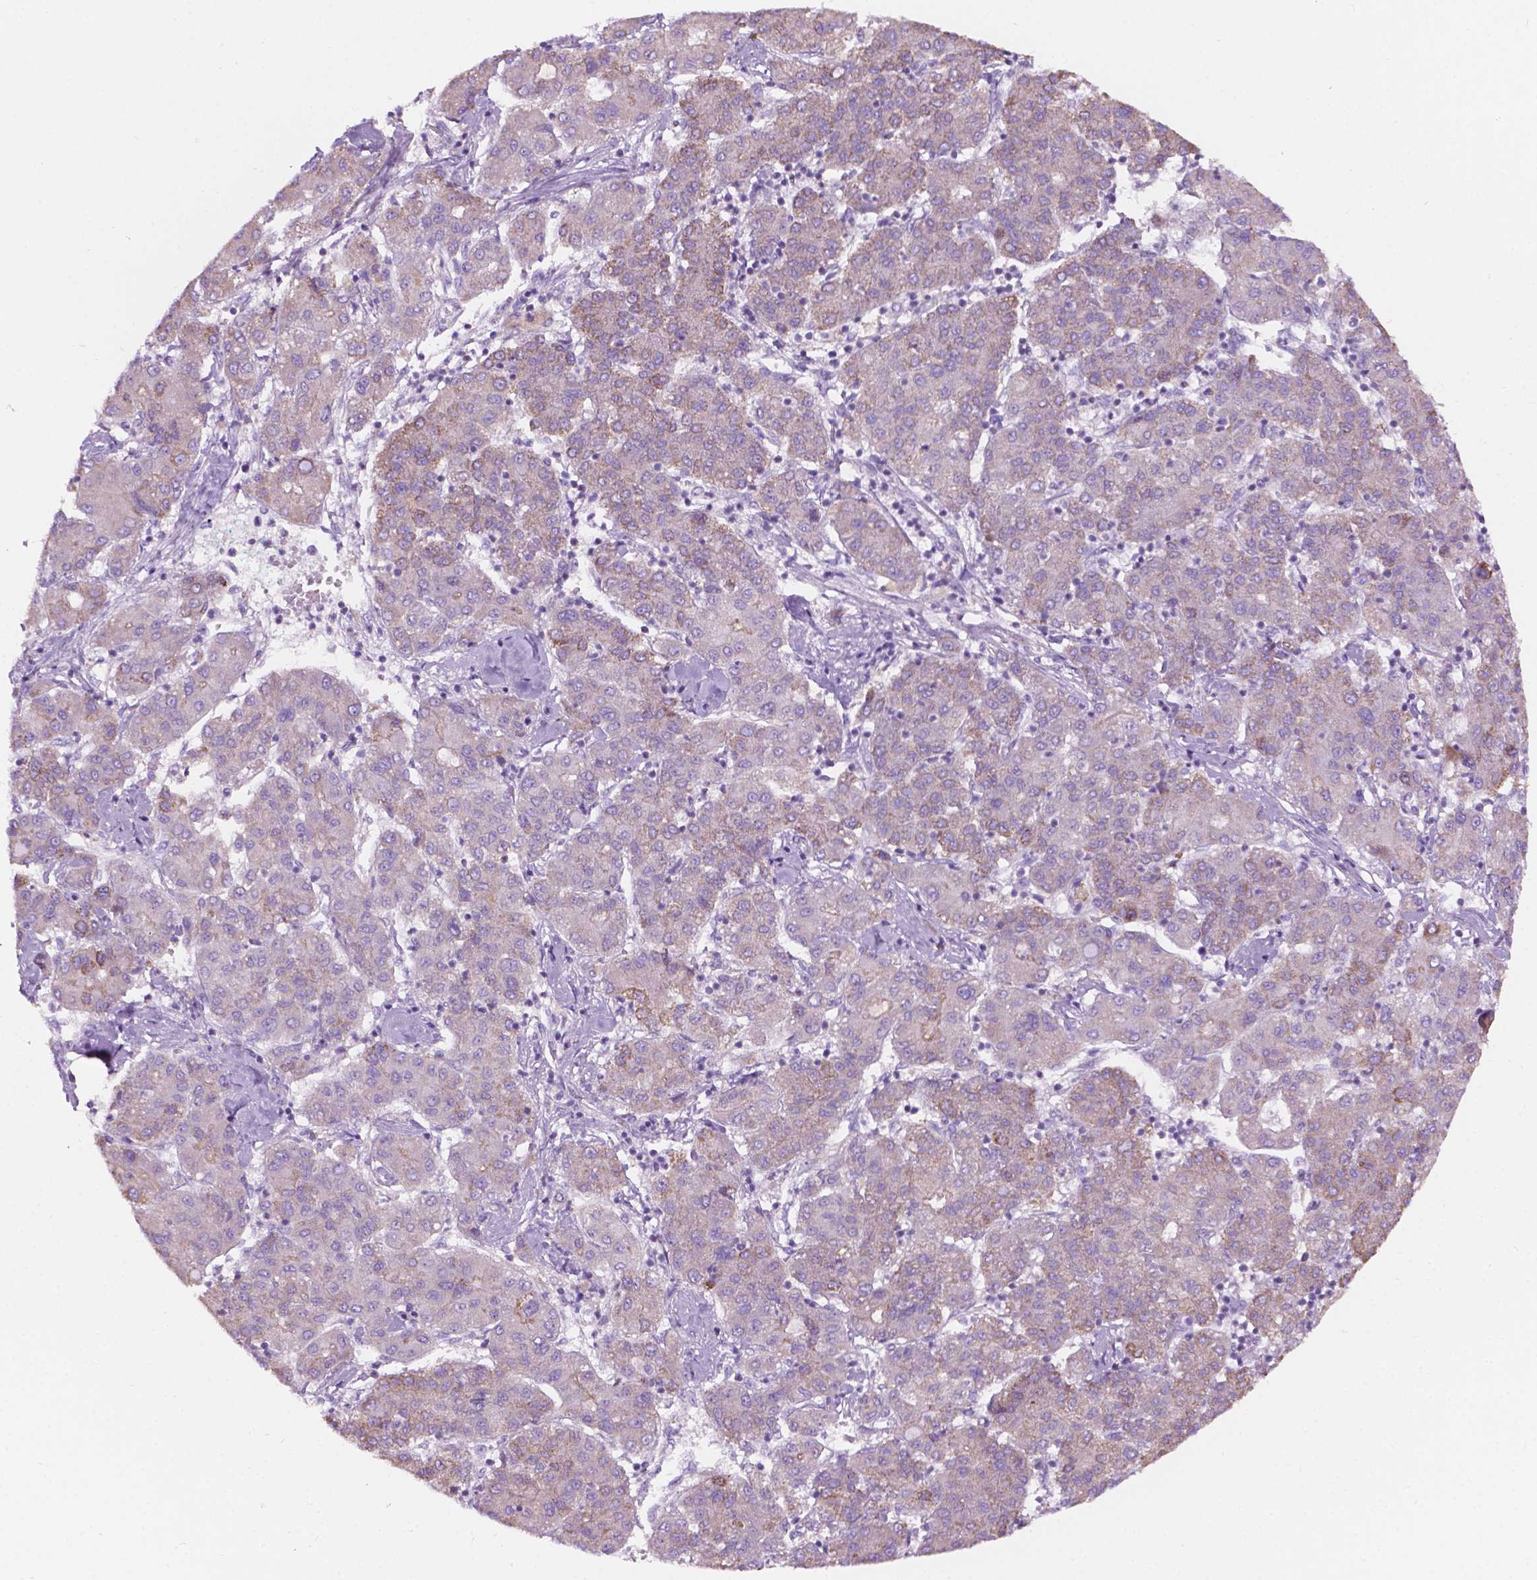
{"staining": {"intensity": "weak", "quantity": "<25%", "location": "cytoplasmic/membranous"}, "tissue": "liver cancer", "cell_type": "Tumor cells", "image_type": "cancer", "snomed": [{"axis": "morphology", "description": "Carcinoma, Hepatocellular, NOS"}, {"axis": "topography", "description": "Liver"}], "caption": "A micrograph of hepatocellular carcinoma (liver) stained for a protein displays no brown staining in tumor cells. The staining is performed using DAB brown chromogen with nuclei counter-stained in using hematoxylin.", "gene": "NOS1AP", "patient": {"sex": "male", "age": 65}}